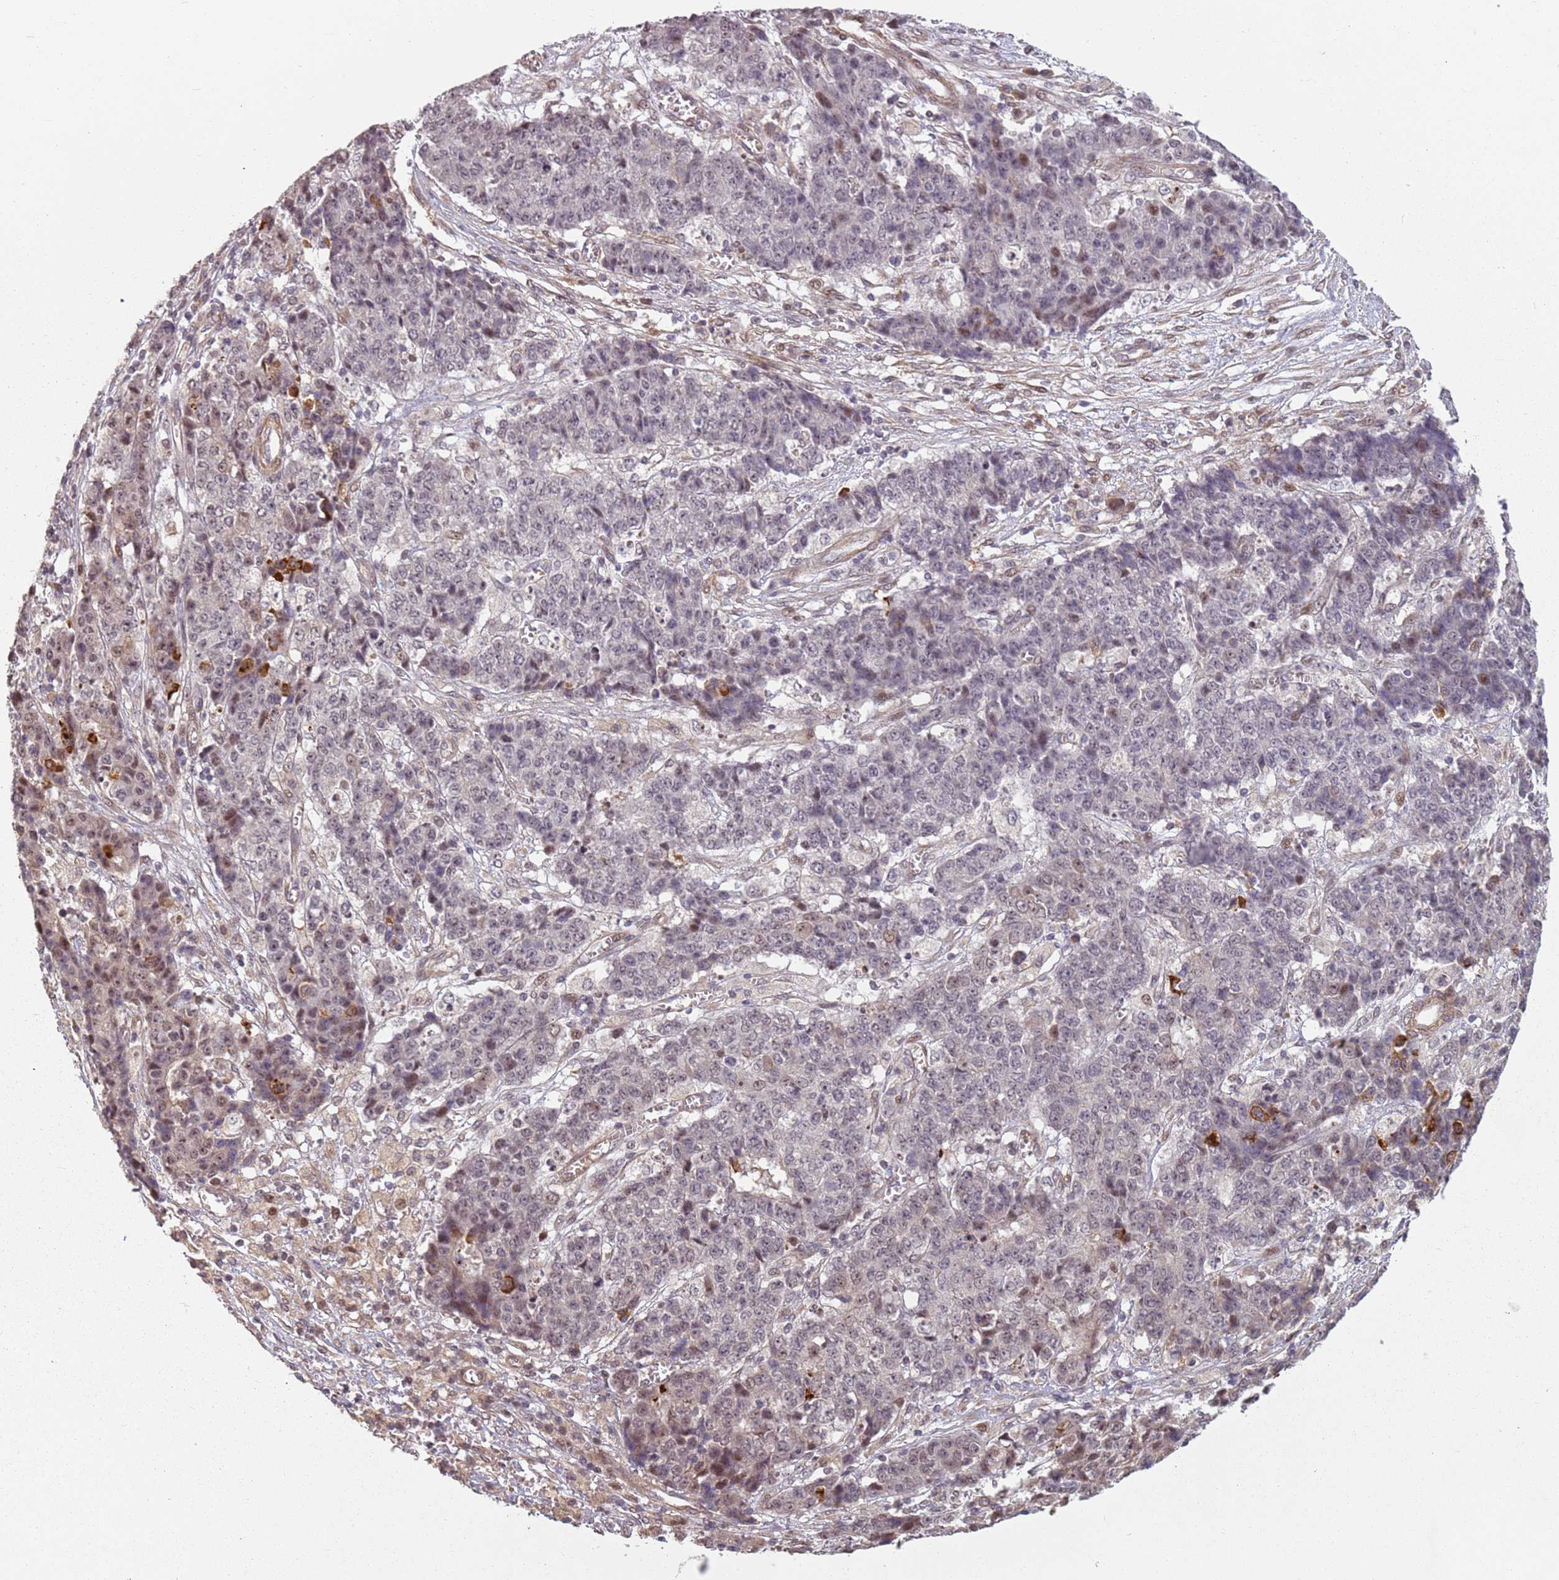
{"staining": {"intensity": "moderate", "quantity": "<25%", "location": "cytoplasmic/membranous,nuclear"}, "tissue": "ovarian cancer", "cell_type": "Tumor cells", "image_type": "cancer", "snomed": [{"axis": "morphology", "description": "Carcinoma, endometroid"}, {"axis": "topography", "description": "Ovary"}], "caption": "Protein staining of endometroid carcinoma (ovarian) tissue demonstrates moderate cytoplasmic/membranous and nuclear staining in approximately <25% of tumor cells.", "gene": "CHURC1", "patient": {"sex": "female", "age": 42}}